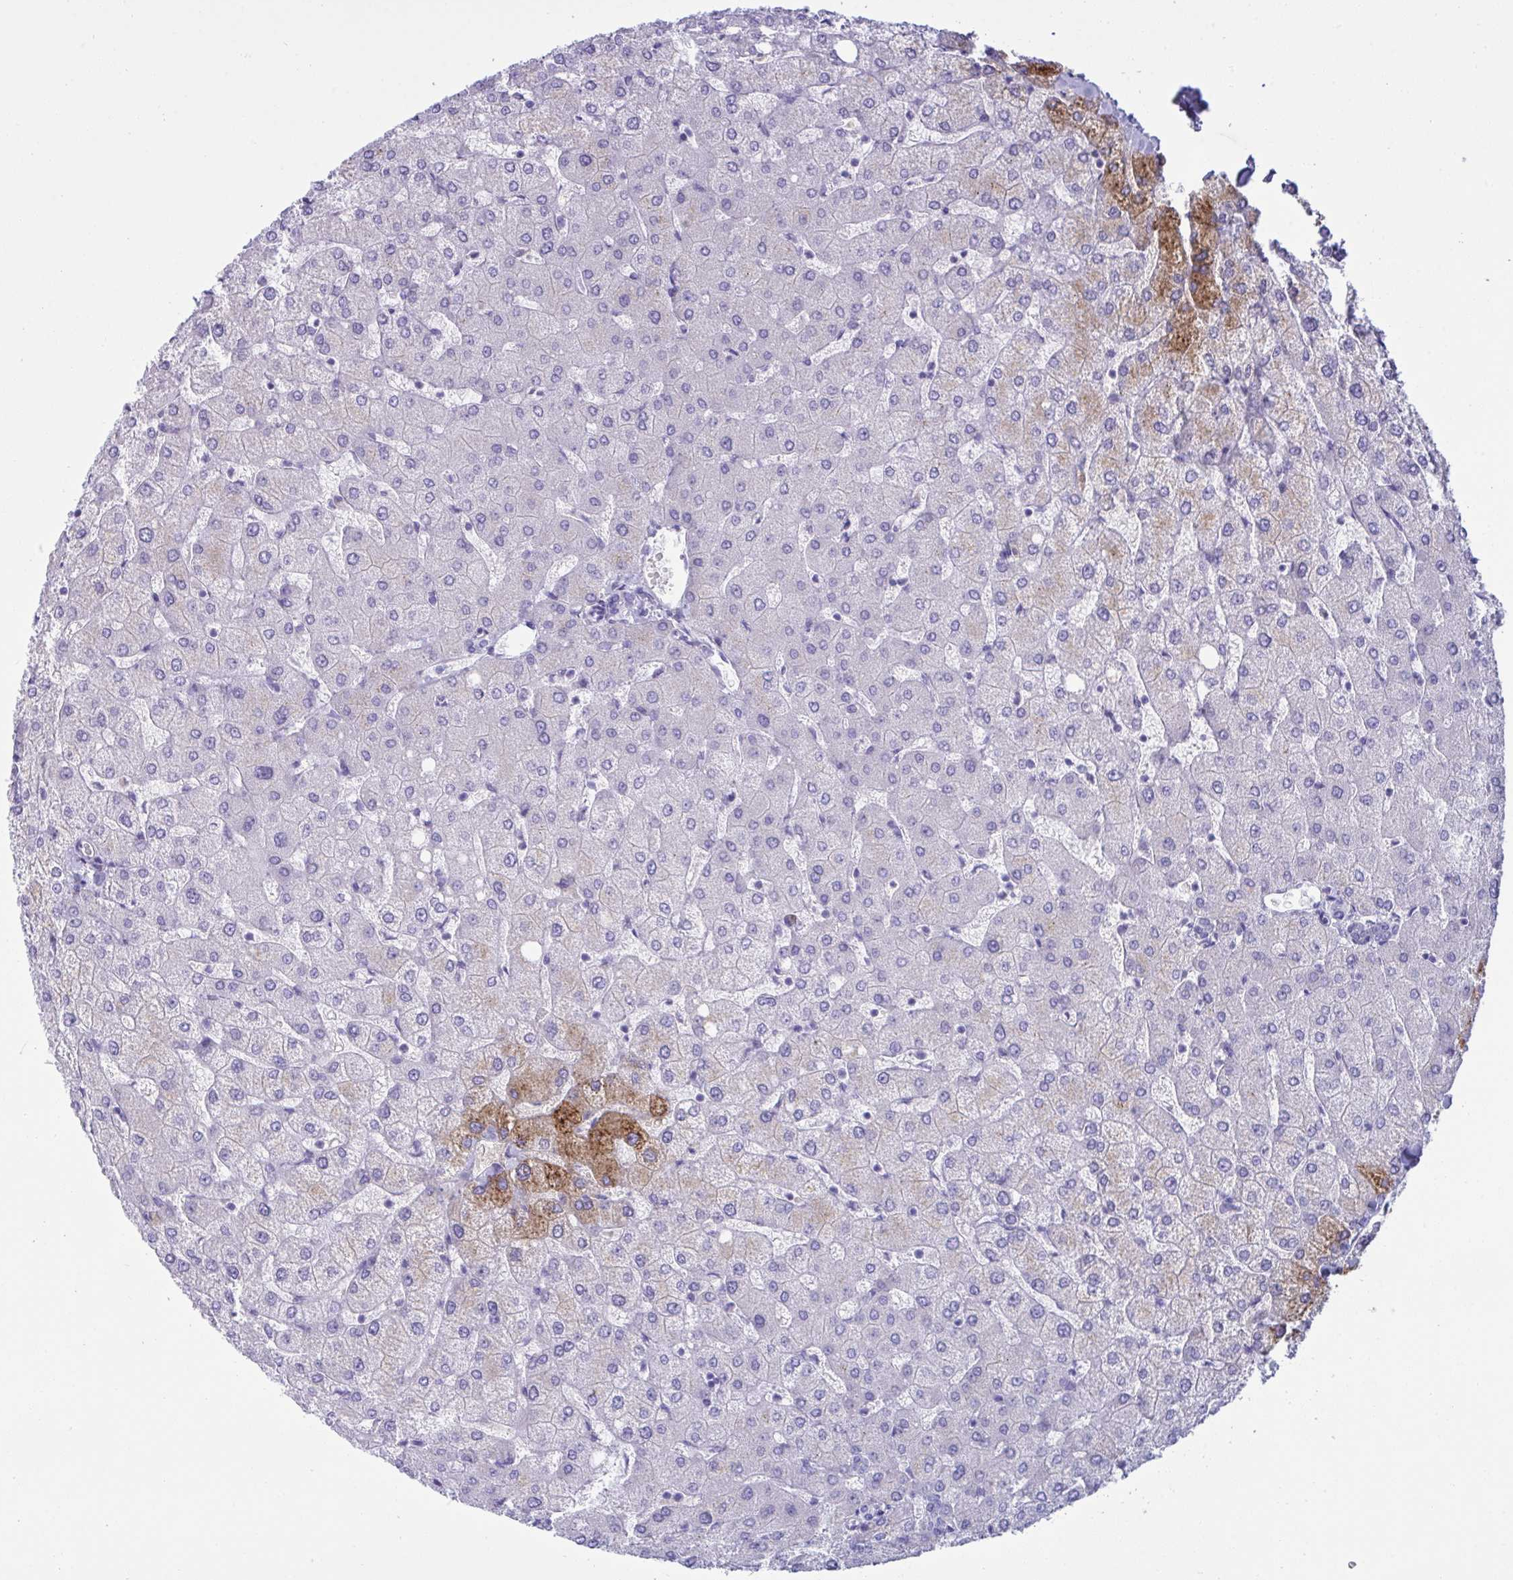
{"staining": {"intensity": "negative", "quantity": "none", "location": "none"}, "tissue": "liver", "cell_type": "Cholangiocytes", "image_type": "normal", "snomed": [{"axis": "morphology", "description": "Normal tissue, NOS"}, {"axis": "topography", "description": "Liver"}], "caption": "This is an IHC image of benign liver. There is no staining in cholangiocytes.", "gene": "RANBP2", "patient": {"sex": "female", "age": 54}}